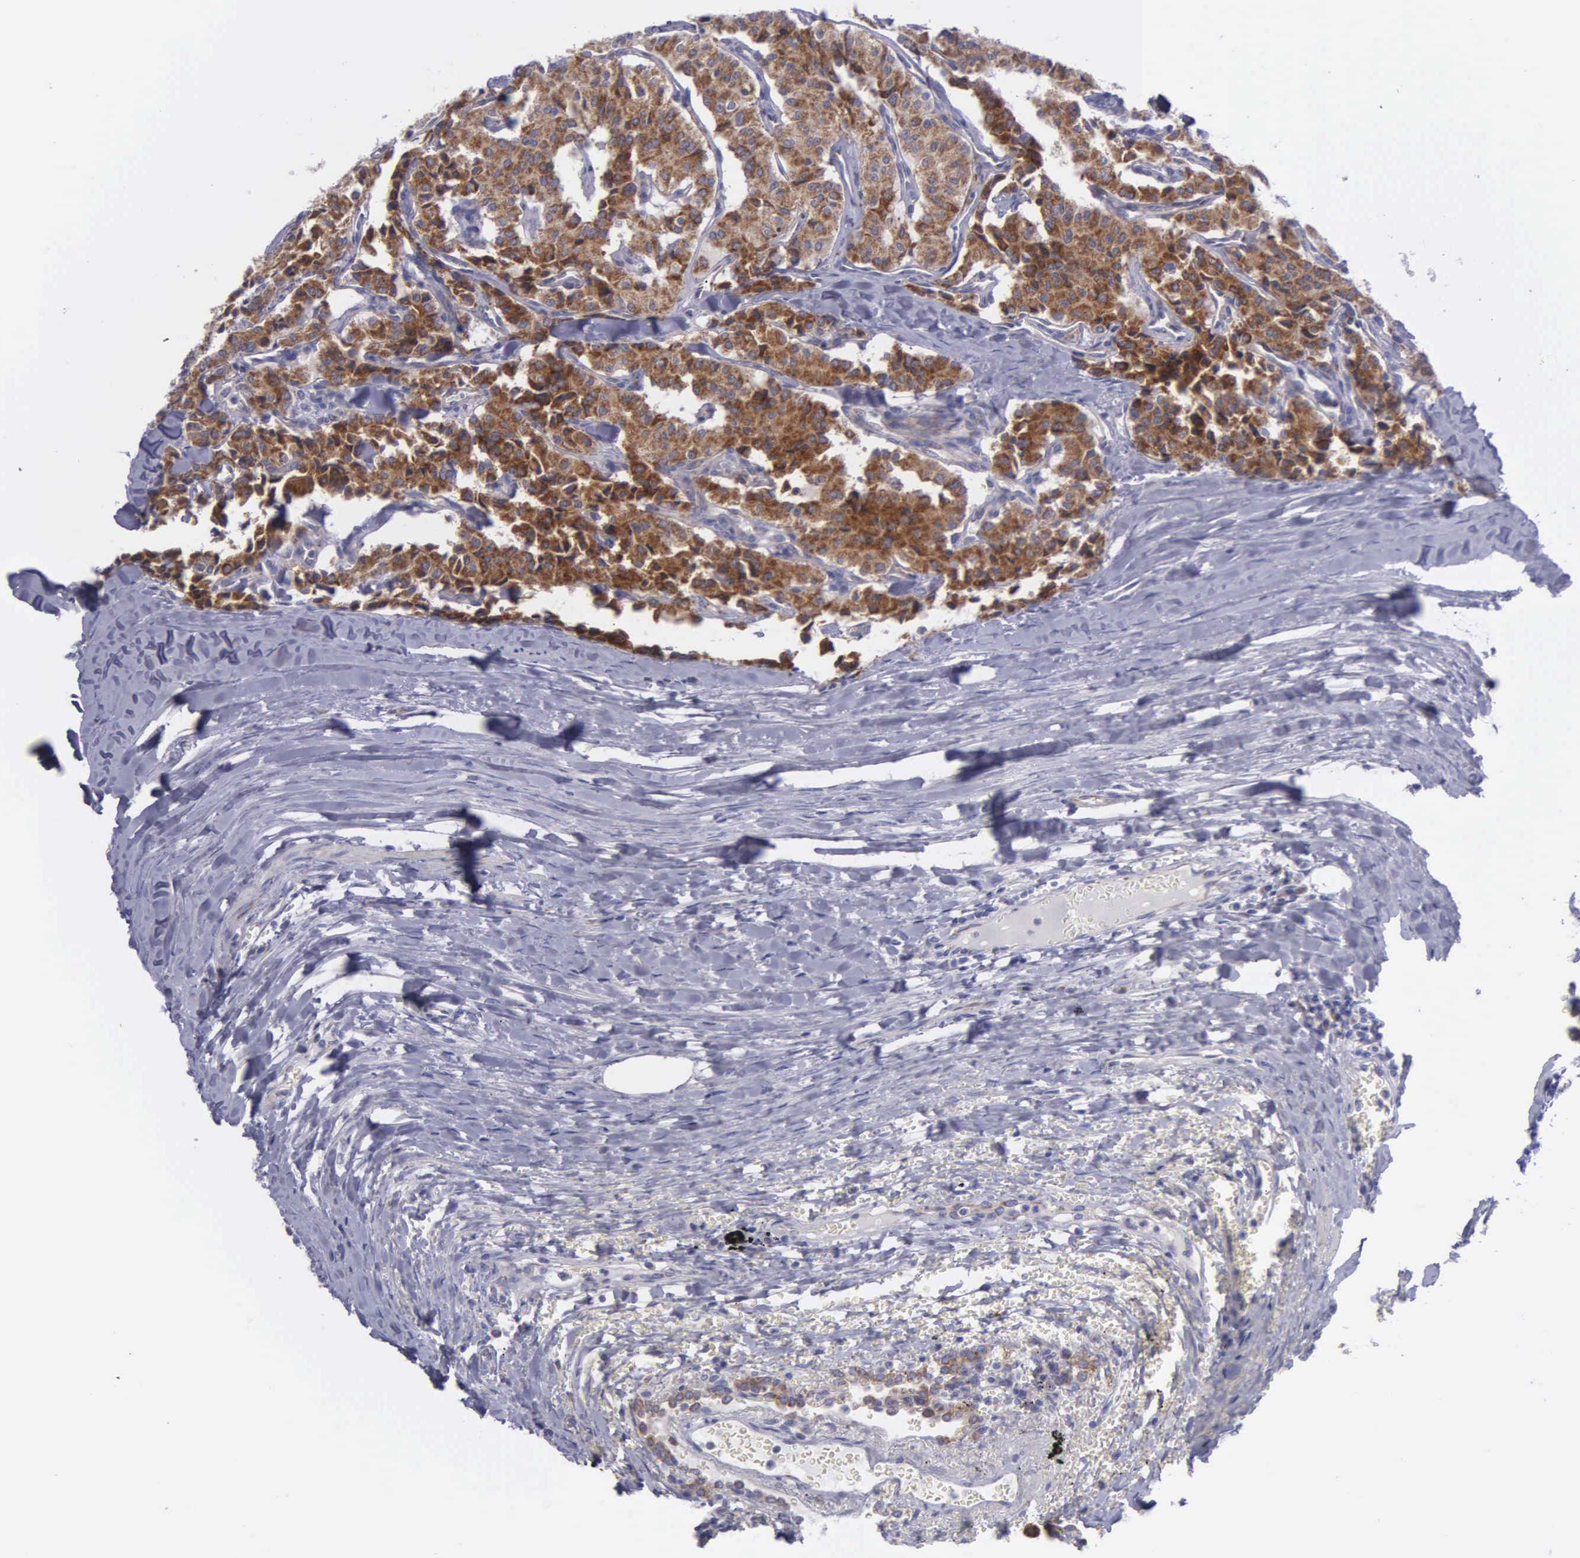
{"staining": {"intensity": "strong", "quantity": ">75%", "location": "cytoplasmic/membranous"}, "tissue": "carcinoid", "cell_type": "Tumor cells", "image_type": "cancer", "snomed": [{"axis": "morphology", "description": "Carcinoid, malignant, NOS"}, {"axis": "topography", "description": "Bronchus"}], "caption": "High-magnification brightfield microscopy of carcinoid stained with DAB (3,3'-diaminobenzidine) (brown) and counterstained with hematoxylin (blue). tumor cells exhibit strong cytoplasmic/membranous positivity is seen in approximately>75% of cells.", "gene": "SYNJ2BP", "patient": {"sex": "male", "age": 55}}